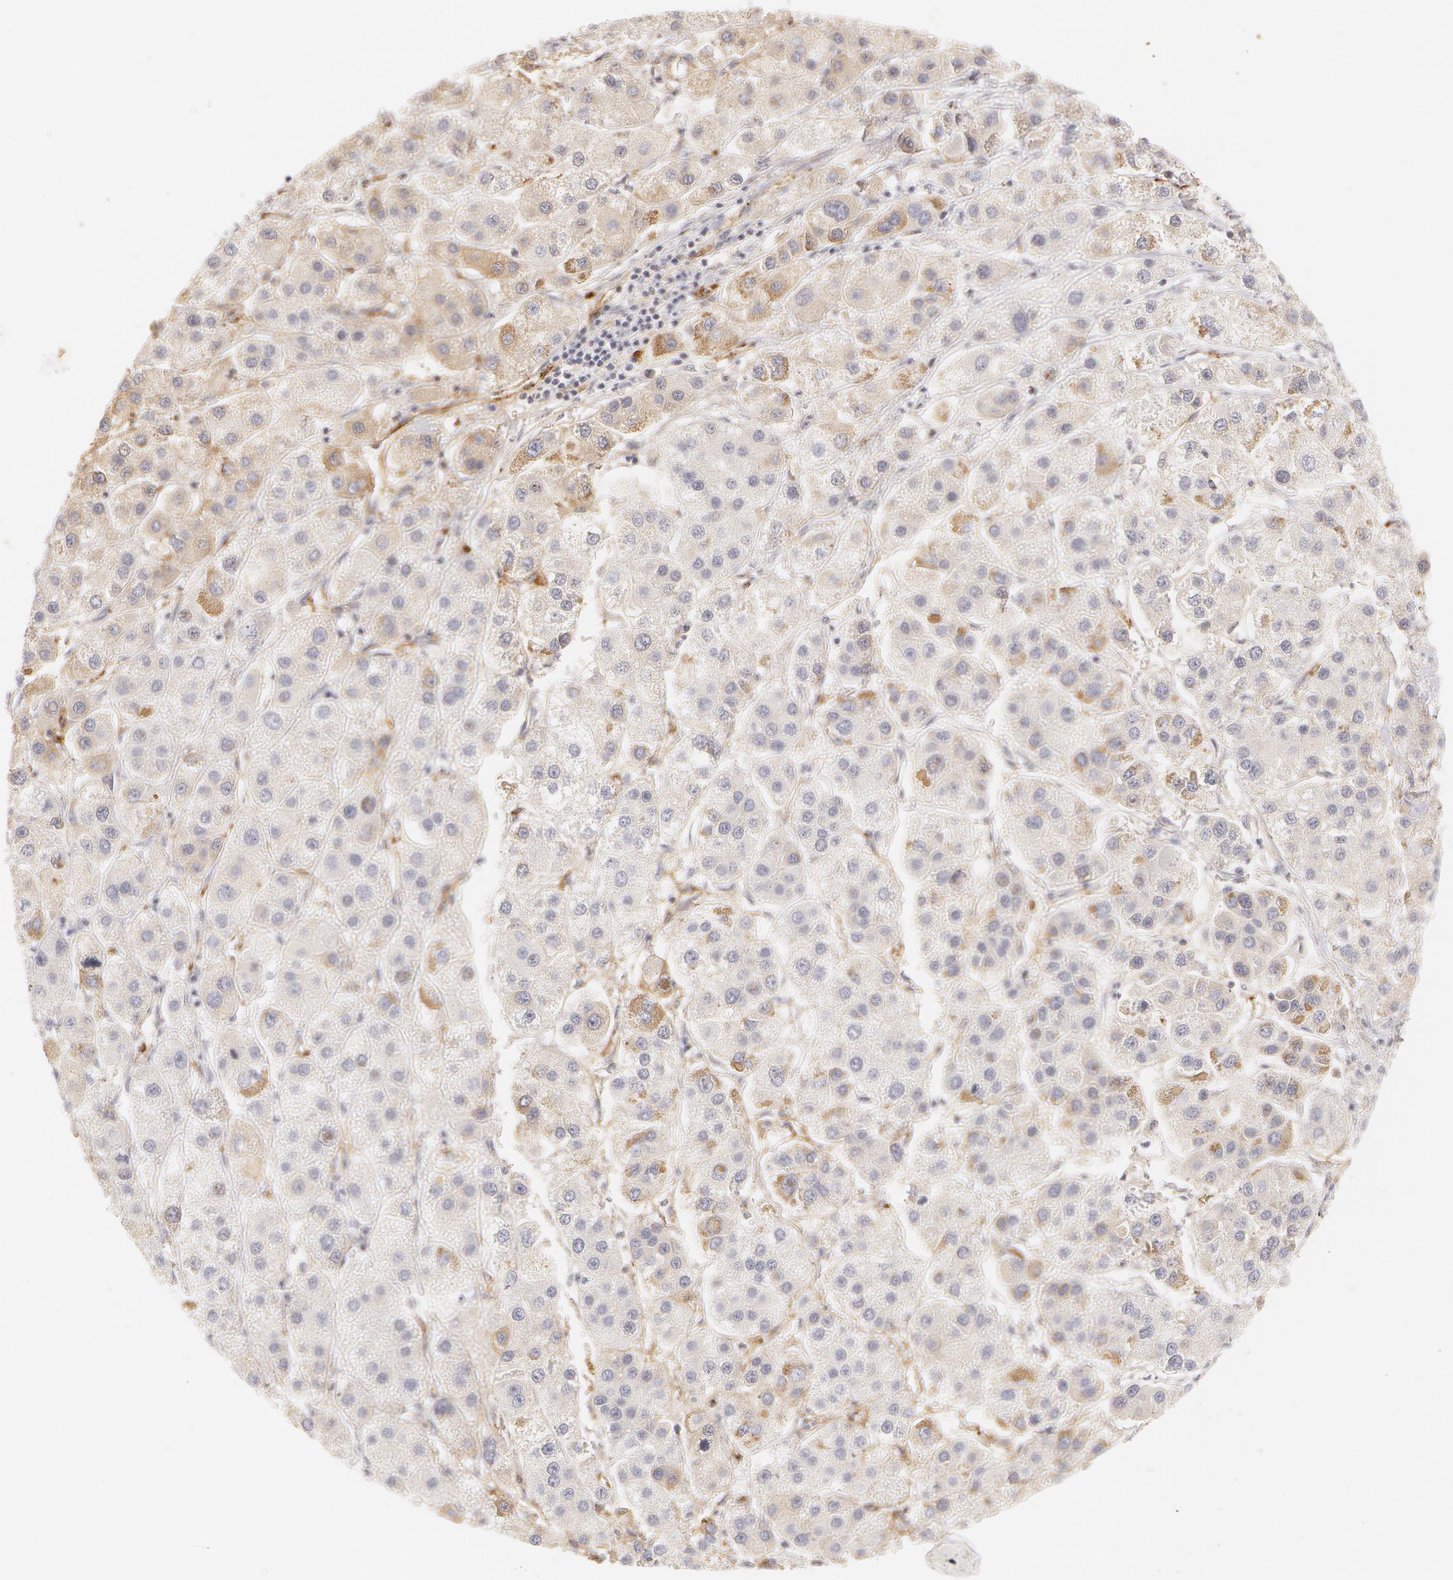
{"staining": {"intensity": "negative", "quantity": "none", "location": "none"}, "tissue": "liver cancer", "cell_type": "Tumor cells", "image_type": "cancer", "snomed": [{"axis": "morphology", "description": "Carcinoma, Hepatocellular, NOS"}, {"axis": "topography", "description": "Liver"}], "caption": "Immunohistochemistry (IHC) of liver cancer (hepatocellular carcinoma) demonstrates no positivity in tumor cells.", "gene": "VWF", "patient": {"sex": "female", "age": 85}}